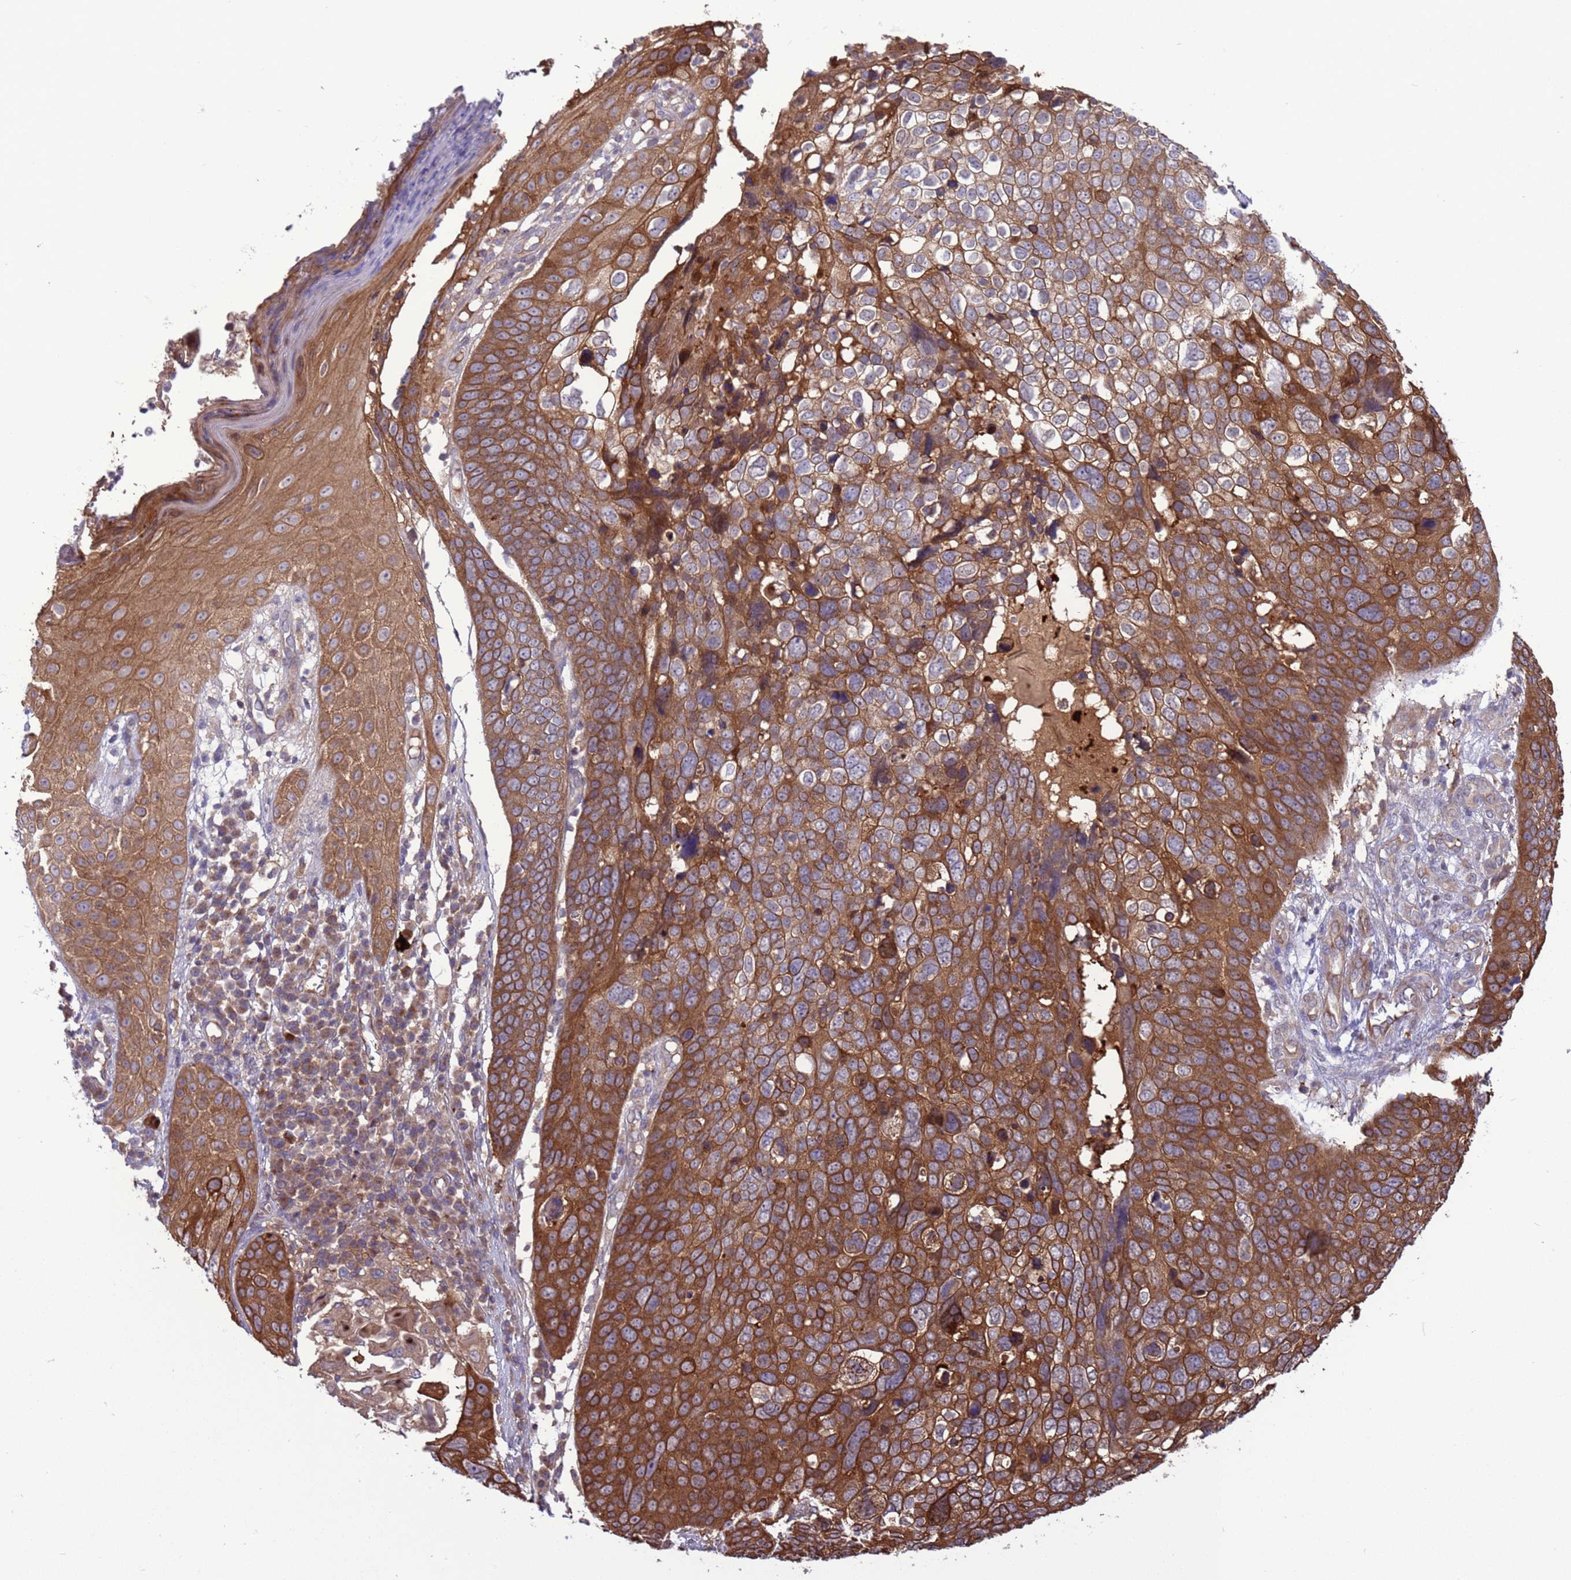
{"staining": {"intensity": "strong", "quantity": ">75%", "location": "cytoplasmic/membranous"}, "tissue": "skin cancer", "cell_type": "Tumor cells", "image_type": "cancer", "snomed": [{"axis": "morphology", "description": "Squamous cell carcinoma, NOS"}, {"axis": "topography", "description": "Skin"}], "caption": "Squamous cell carcinoma (skin) stained for a protein reveals strong cytoplasmic/membranous positivity in tumor cells.", "gene": "GJA10", "patient": {"sex": "male", "age": 71}}